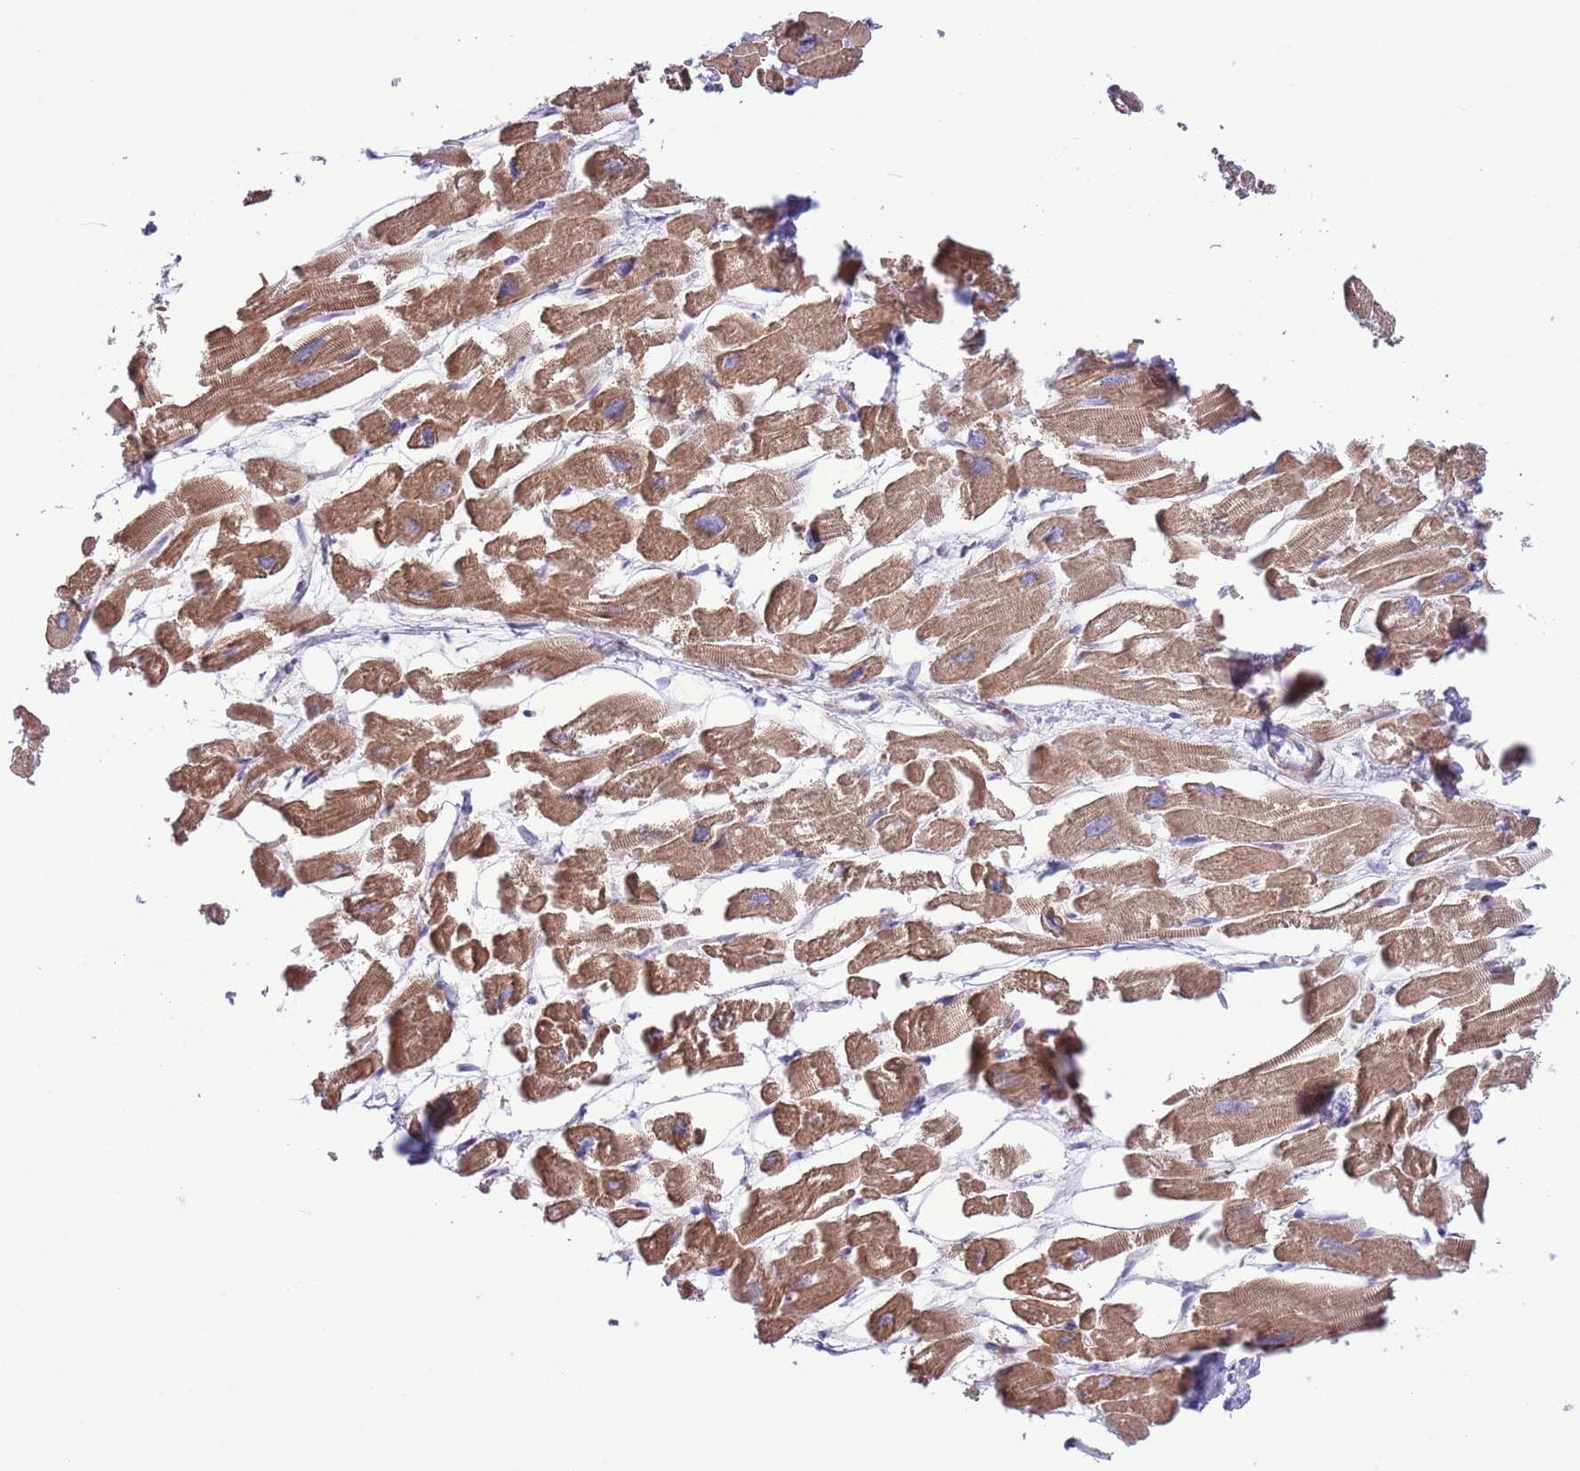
{"staining": {"intensity": "moderate", "quantity": ">75%", "location": "cytoplasmic/membranous"}, "tissue": "heart muscle", "cell_type": "Cardiomyocytes", "image_type": "normal", "snomed": [{"axis": "morphology", "description": "Normal tissue, NOS"}, {"axis": "topography", "description": "Heart"}], "caption": "Immunohistochemical staining of benign heart muscle exhibits >75% levels of moderate cytoplasmic/membranous protein staining in approximately >75% of cardiomyocytes. (DAB IHC, brown staining for protein, blue staining for nuclei).", "gene": "OR6M1", "patient": {"sex": "male", "age": 54}}